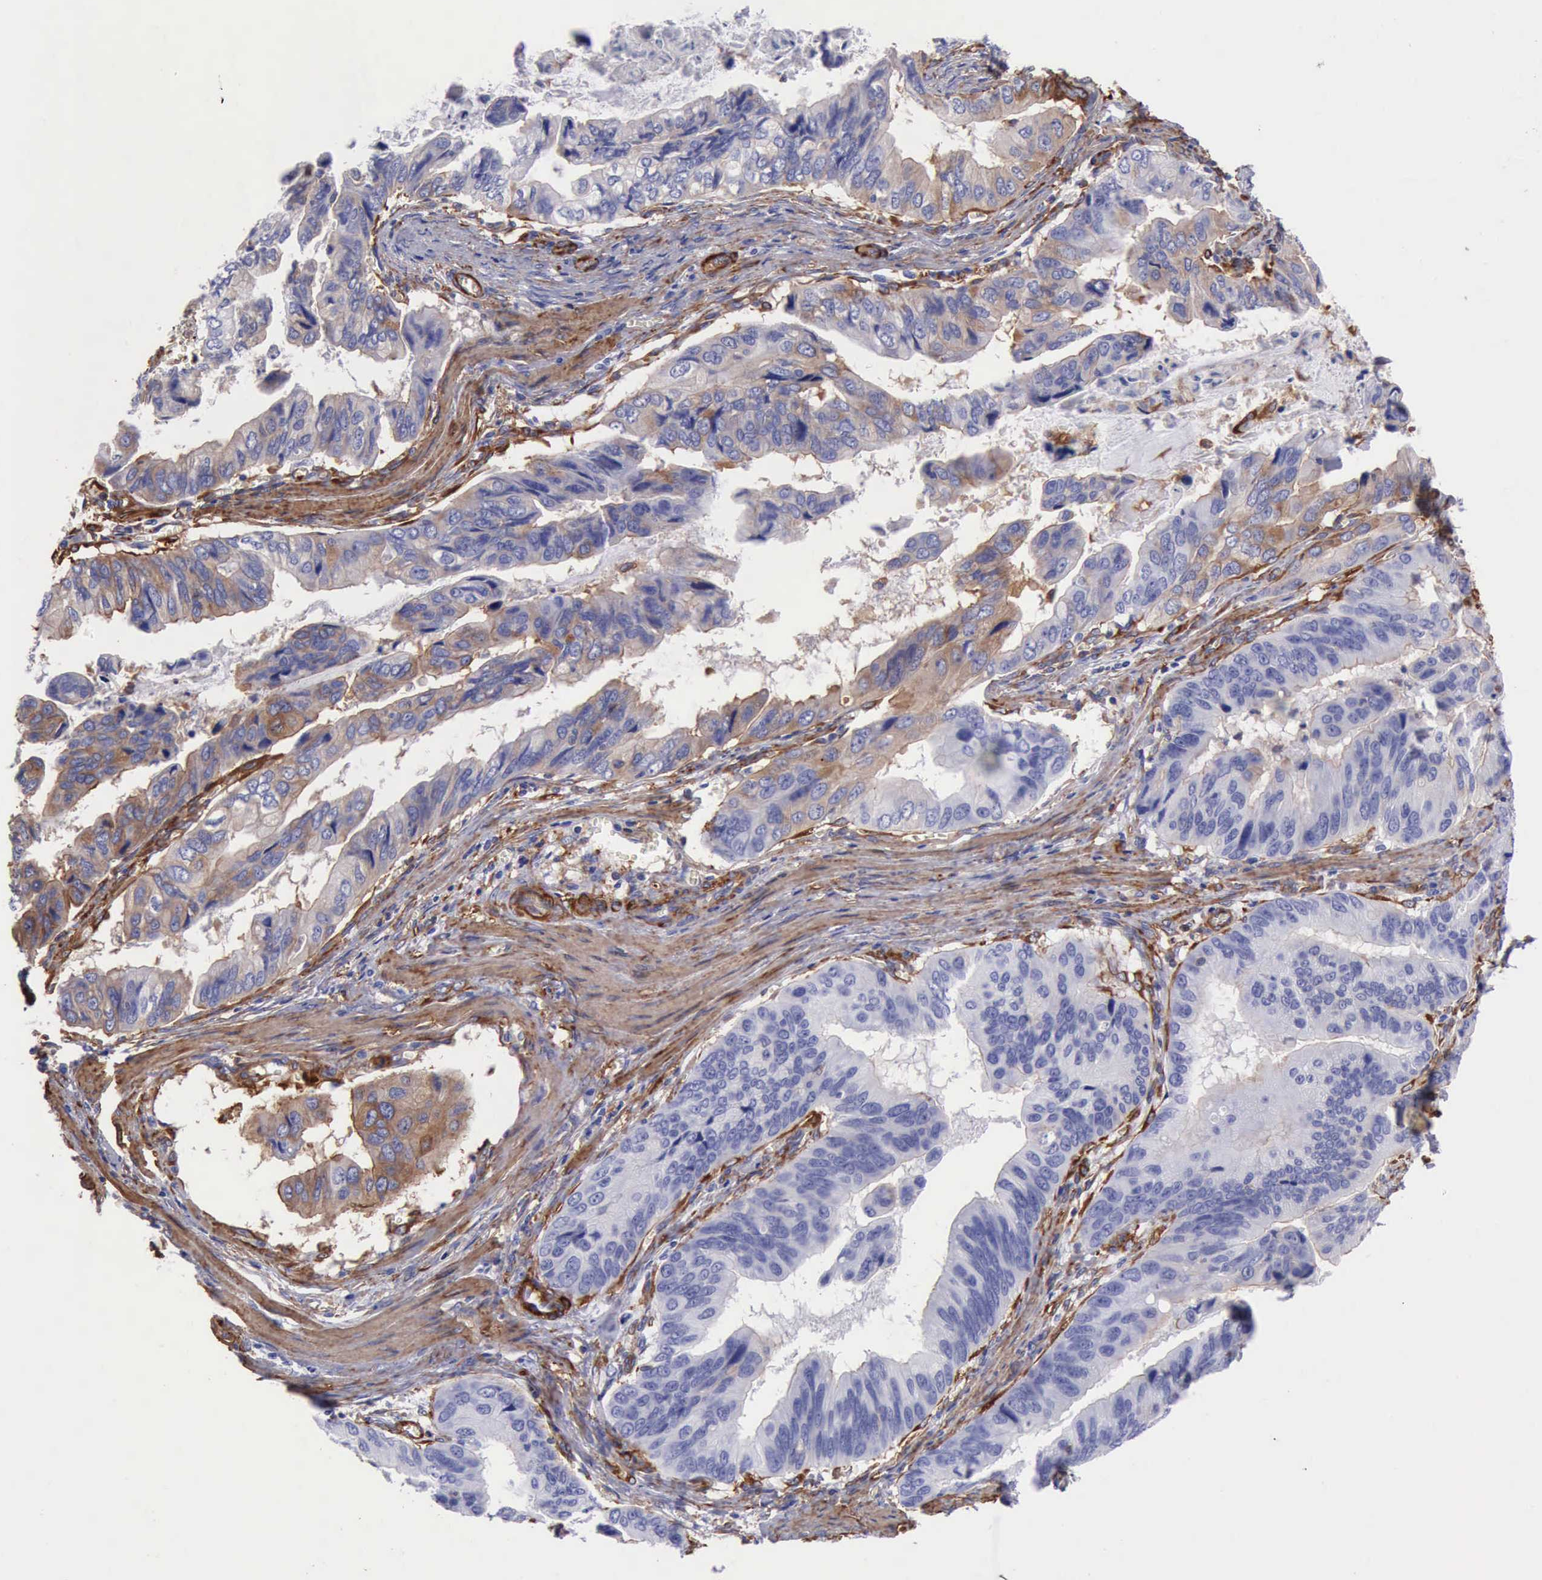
{"staining": {"intensity": "negative", "quantity": "none", "location": "none"}, "tissue": "stomach cancer", "cell_type": "Tumor cells", "image_type": "cancer", "snomed": [{"axis": "morphology", "description": "Adenocarcinoma, NOS"}, {"axis": "topography", "description": "Stomach, upper"}], "caption": "Tumor cells are negative for protein expression in human stomach cancer (adenocarcinoma).", "gene": "FLNA", "patient": {"sex": "male", "age": 80}}